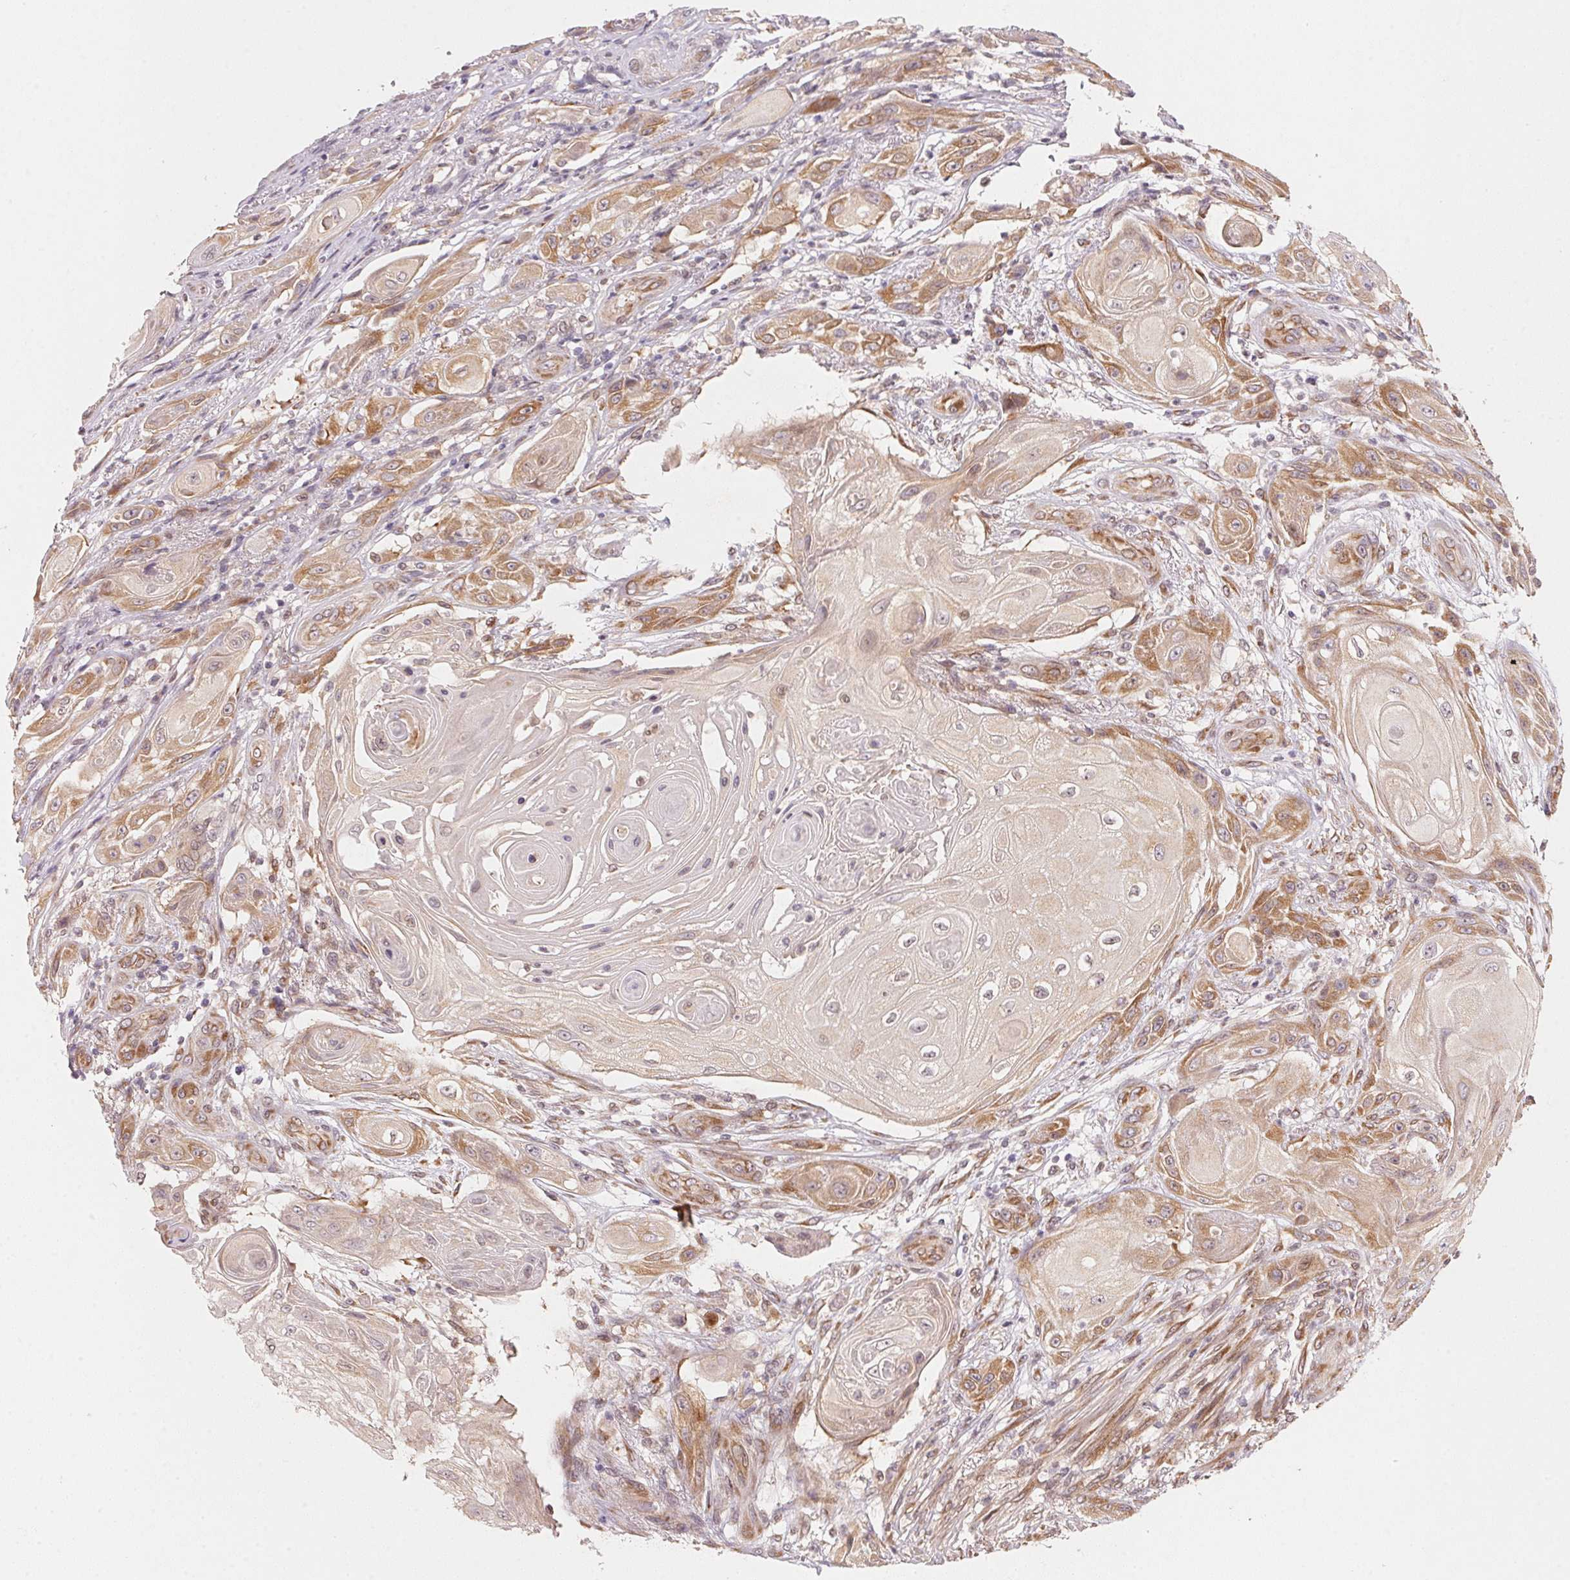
{"staining": {"intensity": "moderate", "quantity": "25%-75%", "location": "cytoplasmic/membranous"}, "tissue": "skin cancer", "cell_type": "Tumor cells", "image_type": "cancer", "snomed": [{"axis": "morphology", "description": "Squamous cell carcinoma, NOS"}, {"axis": "topography", "description": "Skin"}], "caption": "Brown immunohistochemical staining in skin squamous cell carcinoma reveals moderate cytoplasmic/membranous expression in approximately 25%-75% of tumor cells.", "gene": "EI24", "patient": {"sex": "male", "age": 62}}